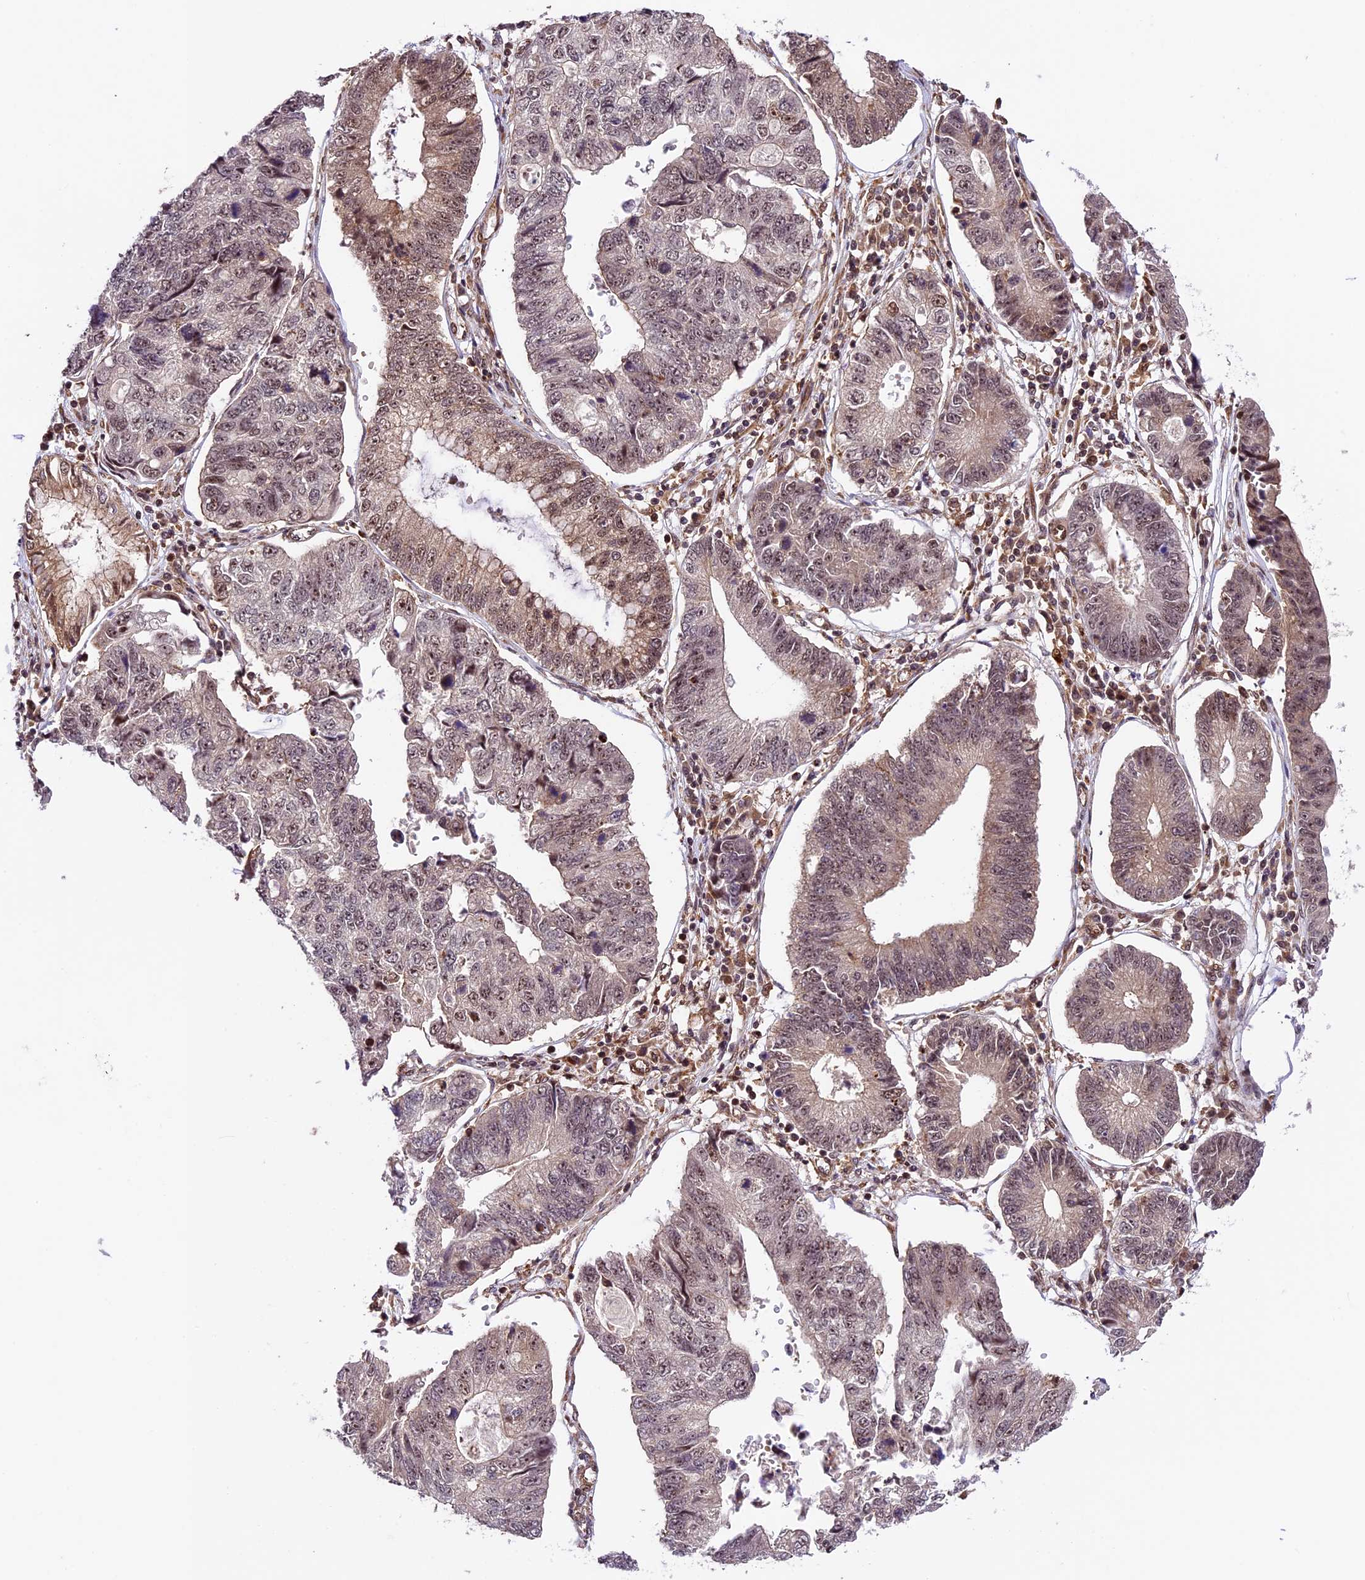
{"staining": {"intensity": "moderate", "quantity": "25%-75%", "location": "nuclear"}, "tissue": "stomach cancer", "cell_type": "Tumor cells", "image_type": "cancer", "snomed": [{"axis": "morphology", "description": "Adenocarcinoma, NOS"}, {"axis": "topography", "description": "Stomach"}], "caption": "Immunohistochemistry (IHC) of stomach adenocarcinoma reveals medium levels of moderate nuclear staining in approximately 25%-75% of tumor cells.", "gene": "DHX38", "patient": {"sex": "male", "age": 59}}